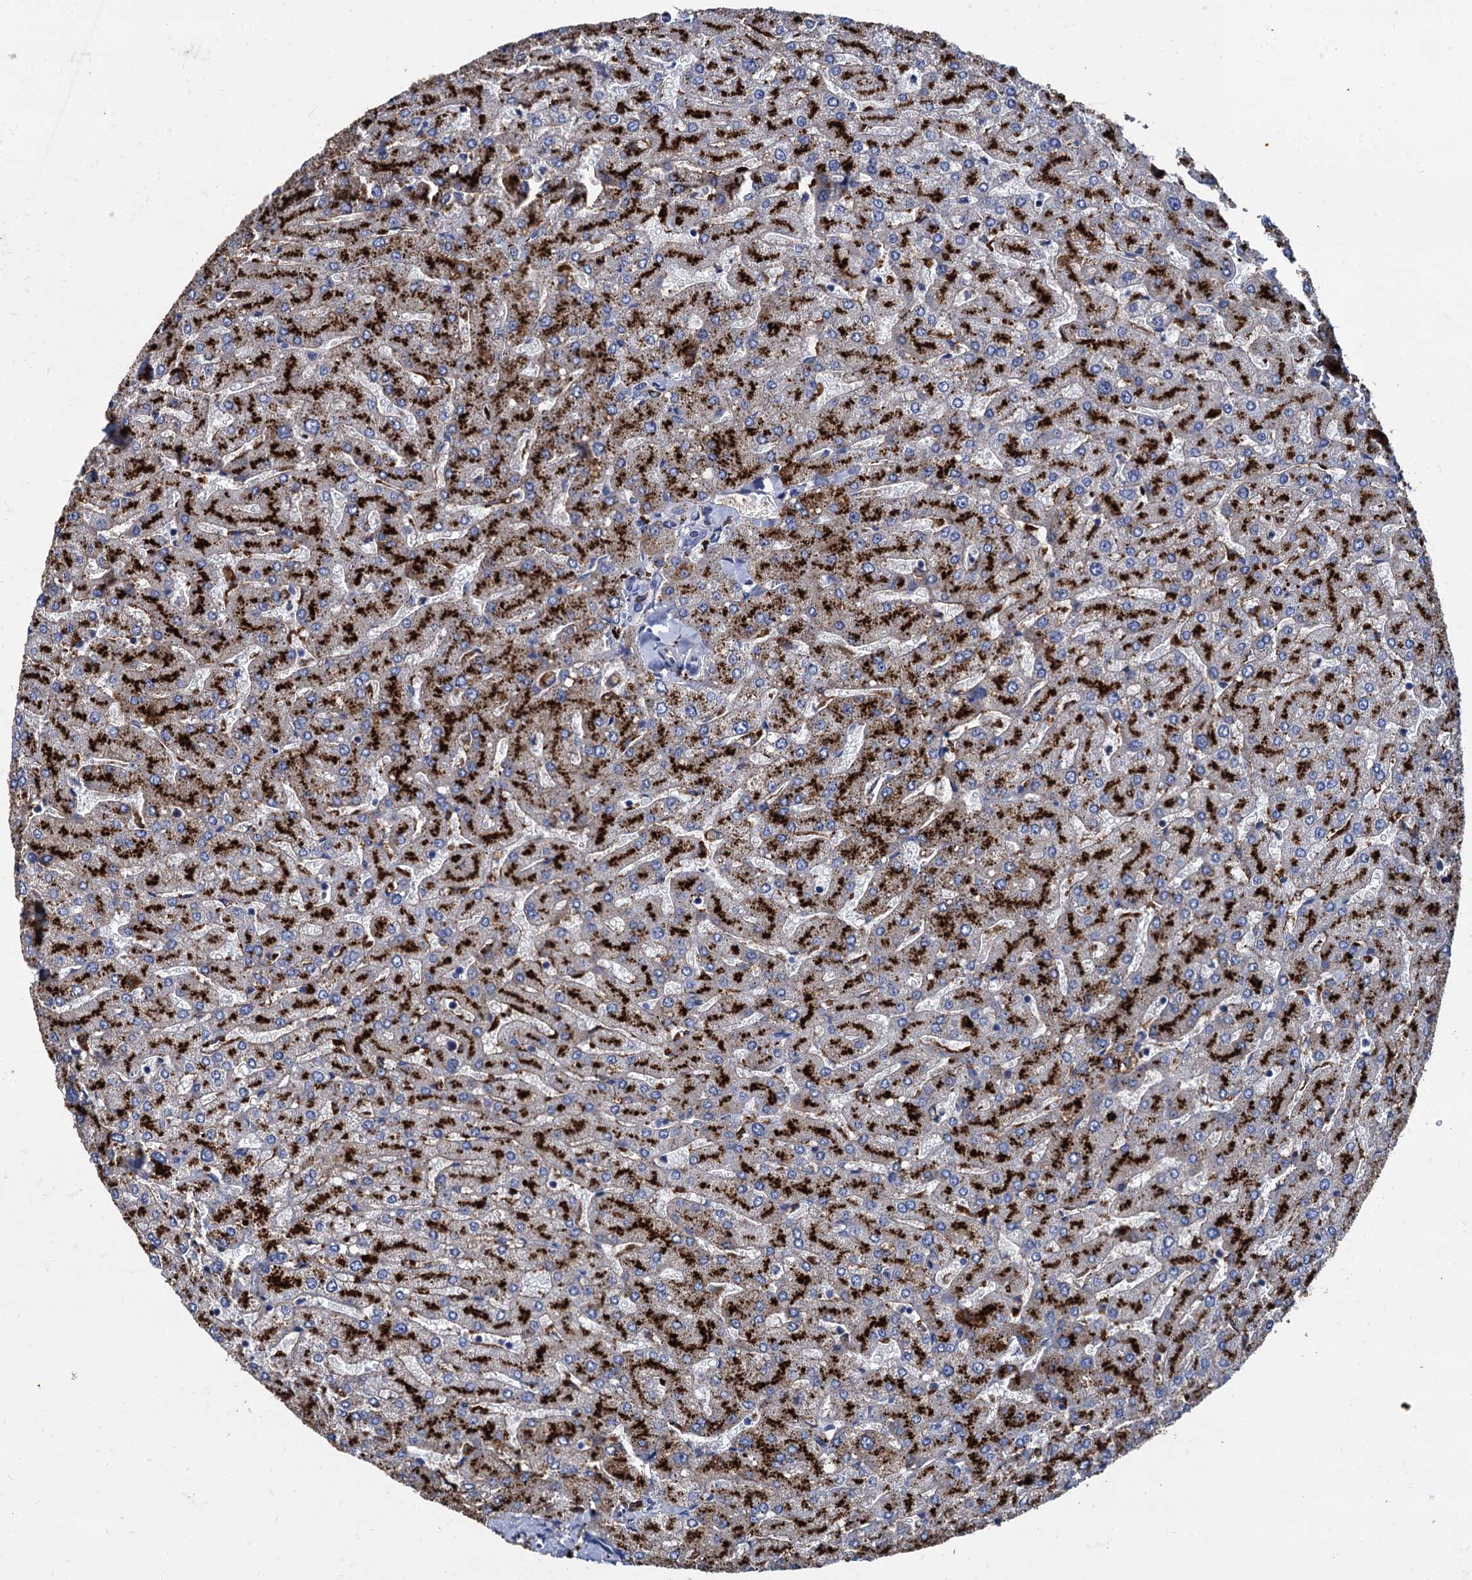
{"staining": {"intensity": "moderate", "quantity": "<25%", "location": "cytoplasmic/membranous"}, "tissue": "liver", "cell_type": "Cholangiocytes", "image_type": "normal", "snomed": [{"axis": "morphology", "description": "Normal tissue, NOS"}, {"axis": "topography", "description": "Liver"}], "caption": "Protein staining of benign liver reveals moderate cytoplasmic/membranous expression in about <25% of cholangiocytes.", "gene": "APOD", "patient": {"sex": "male", "age": 55}}